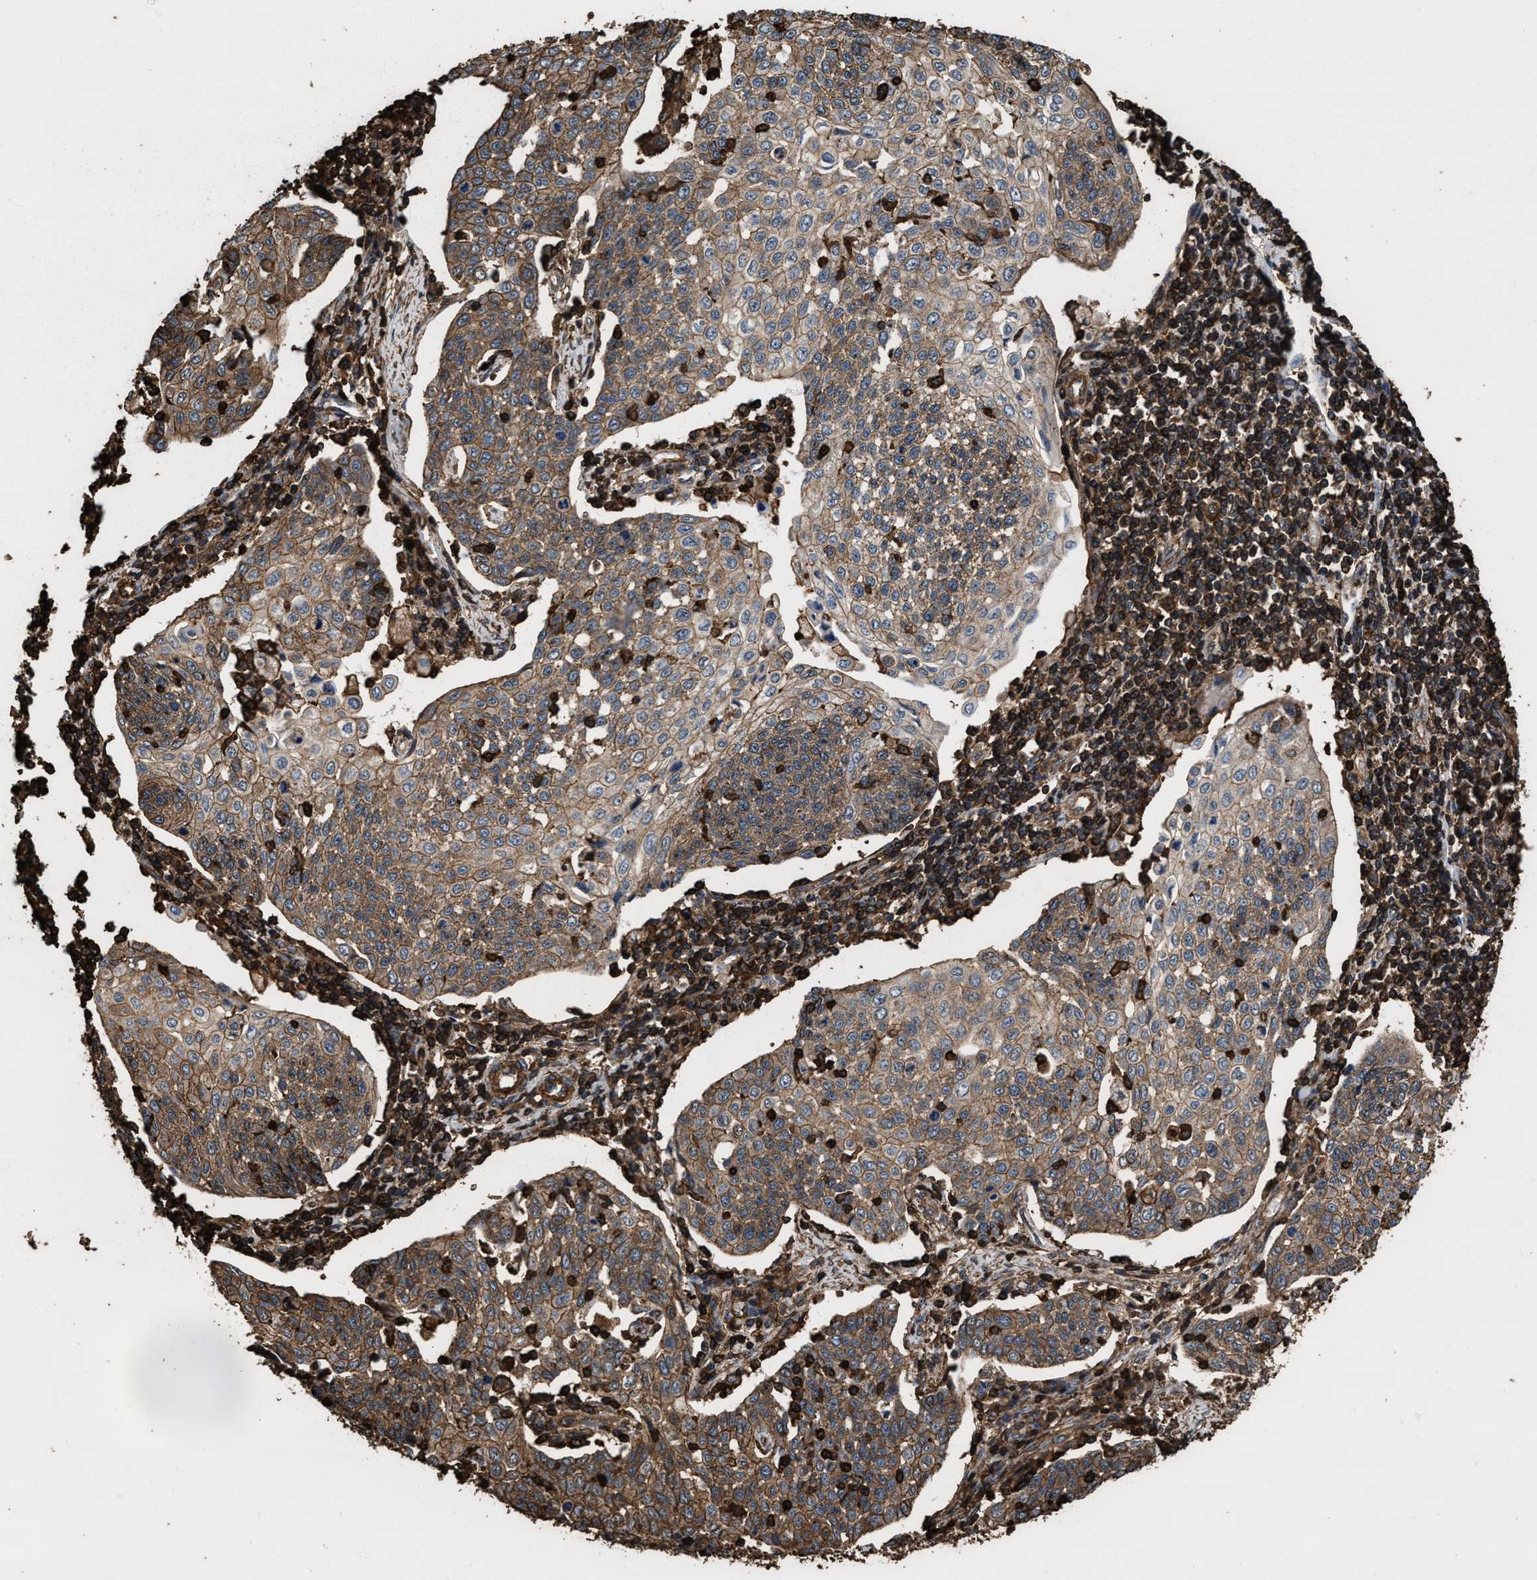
{"staining": {"intensity": "moderate", "quantity": ">75%", "location": "cytoplasmic/membranous"}, "tissue": "cervical cancer", "cell_type": "Tumor cells", "image_type": "cancer", "snomed": [{"axis": "morphology", "description": "Squamous cell carcinoma, NOS"}, {"axis": "topography", "description": "Cervix"}], "caption": "A brown stain highlights moderate cytoplasmic/membranous expression of a protein in human cervical cancer tumor cells.", "gene": "KBTBD2", "patient": {"sex": "female", "age": 34}}